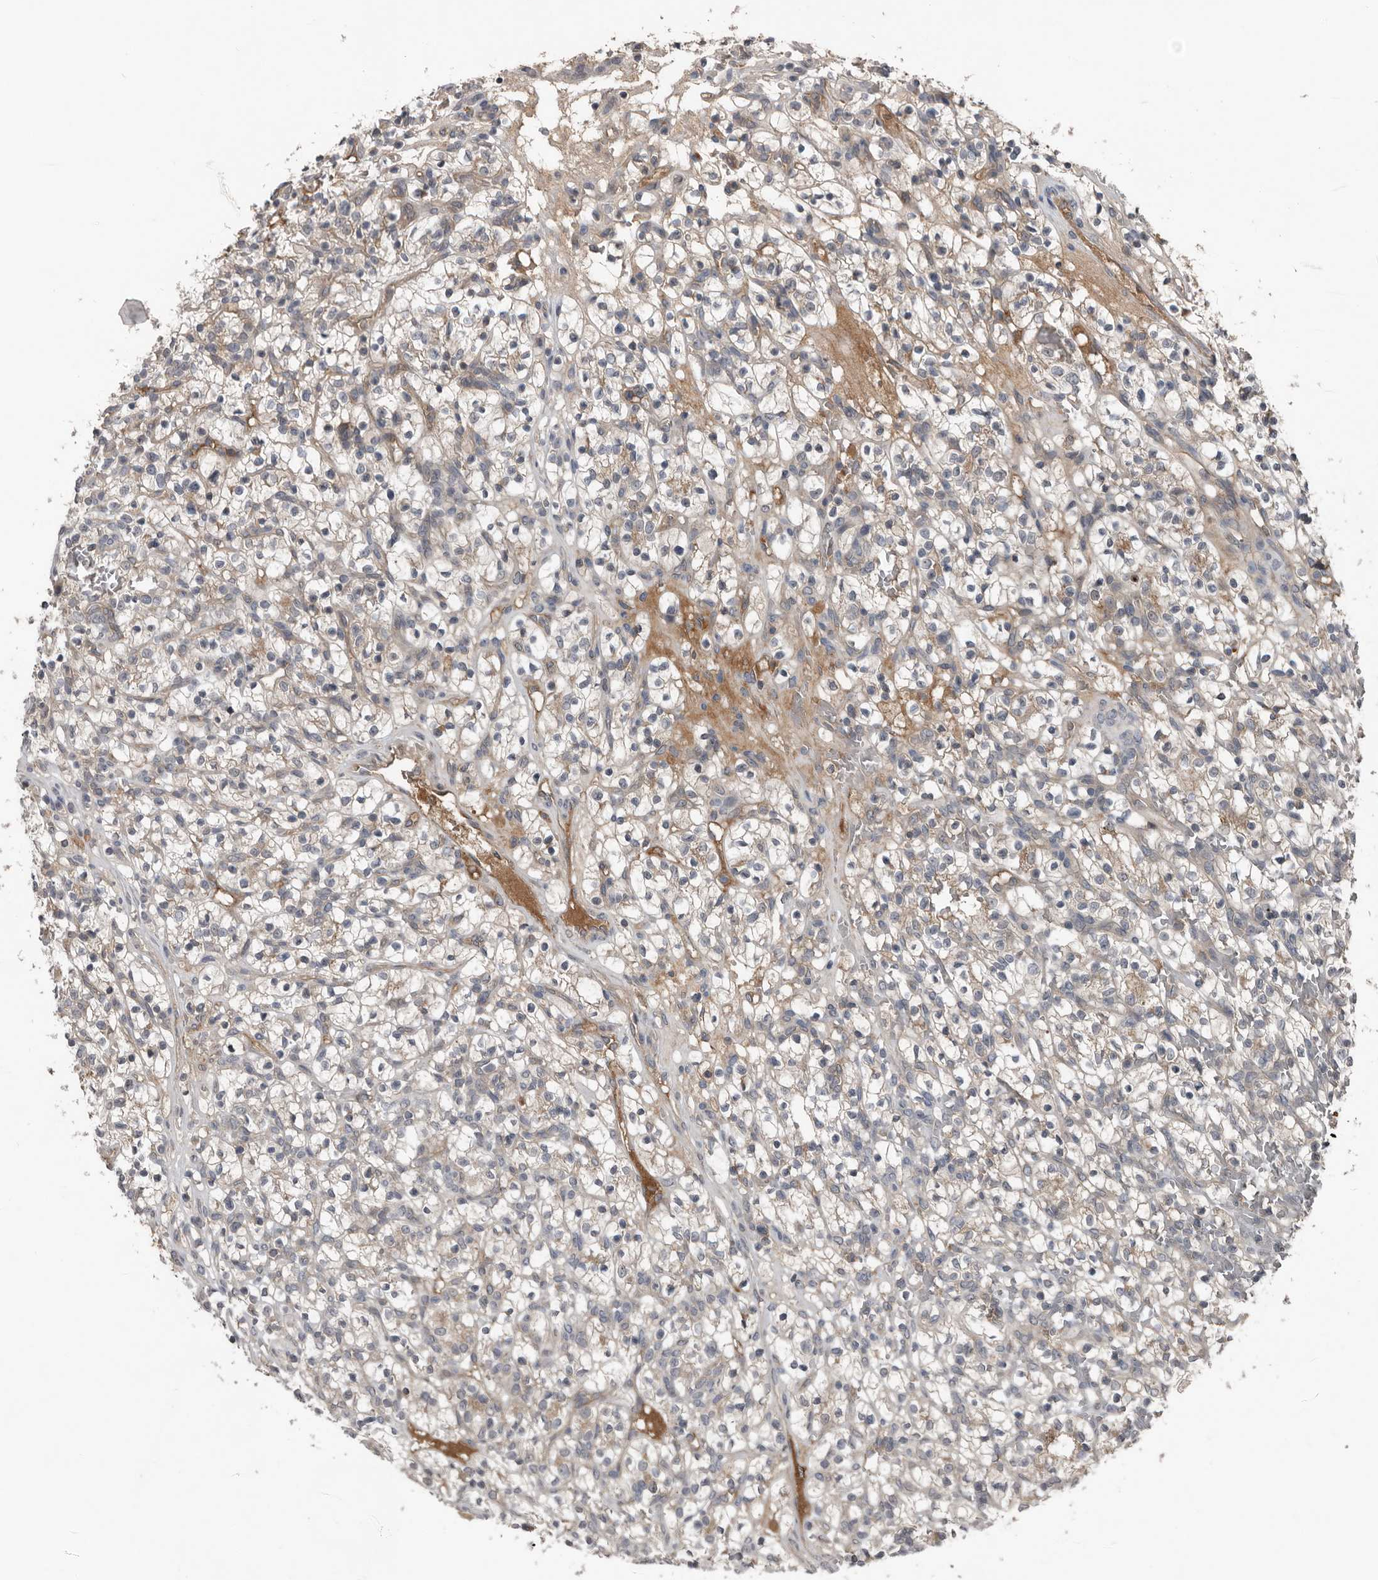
{"staining": {"intensity": "weak", "quantity": "<25%", "location": "cytoplasmic/membranous"}, "tissue": "renal cancer", "cell_type": "Tumor cells", "image_type": "cancer", "snomed": [{"axis": "morphology", "description": "Adenocarcinoma, NOS"}, {"axis": "topography", "description": "Kidney"}], "caption": "Human renal adenocarcinoma stained for a protein using immunohistochemistry demonstrates no expression in tumor cells.", "gene": "DNAJB4", "patient": {"sex": "female", "age": 57}}